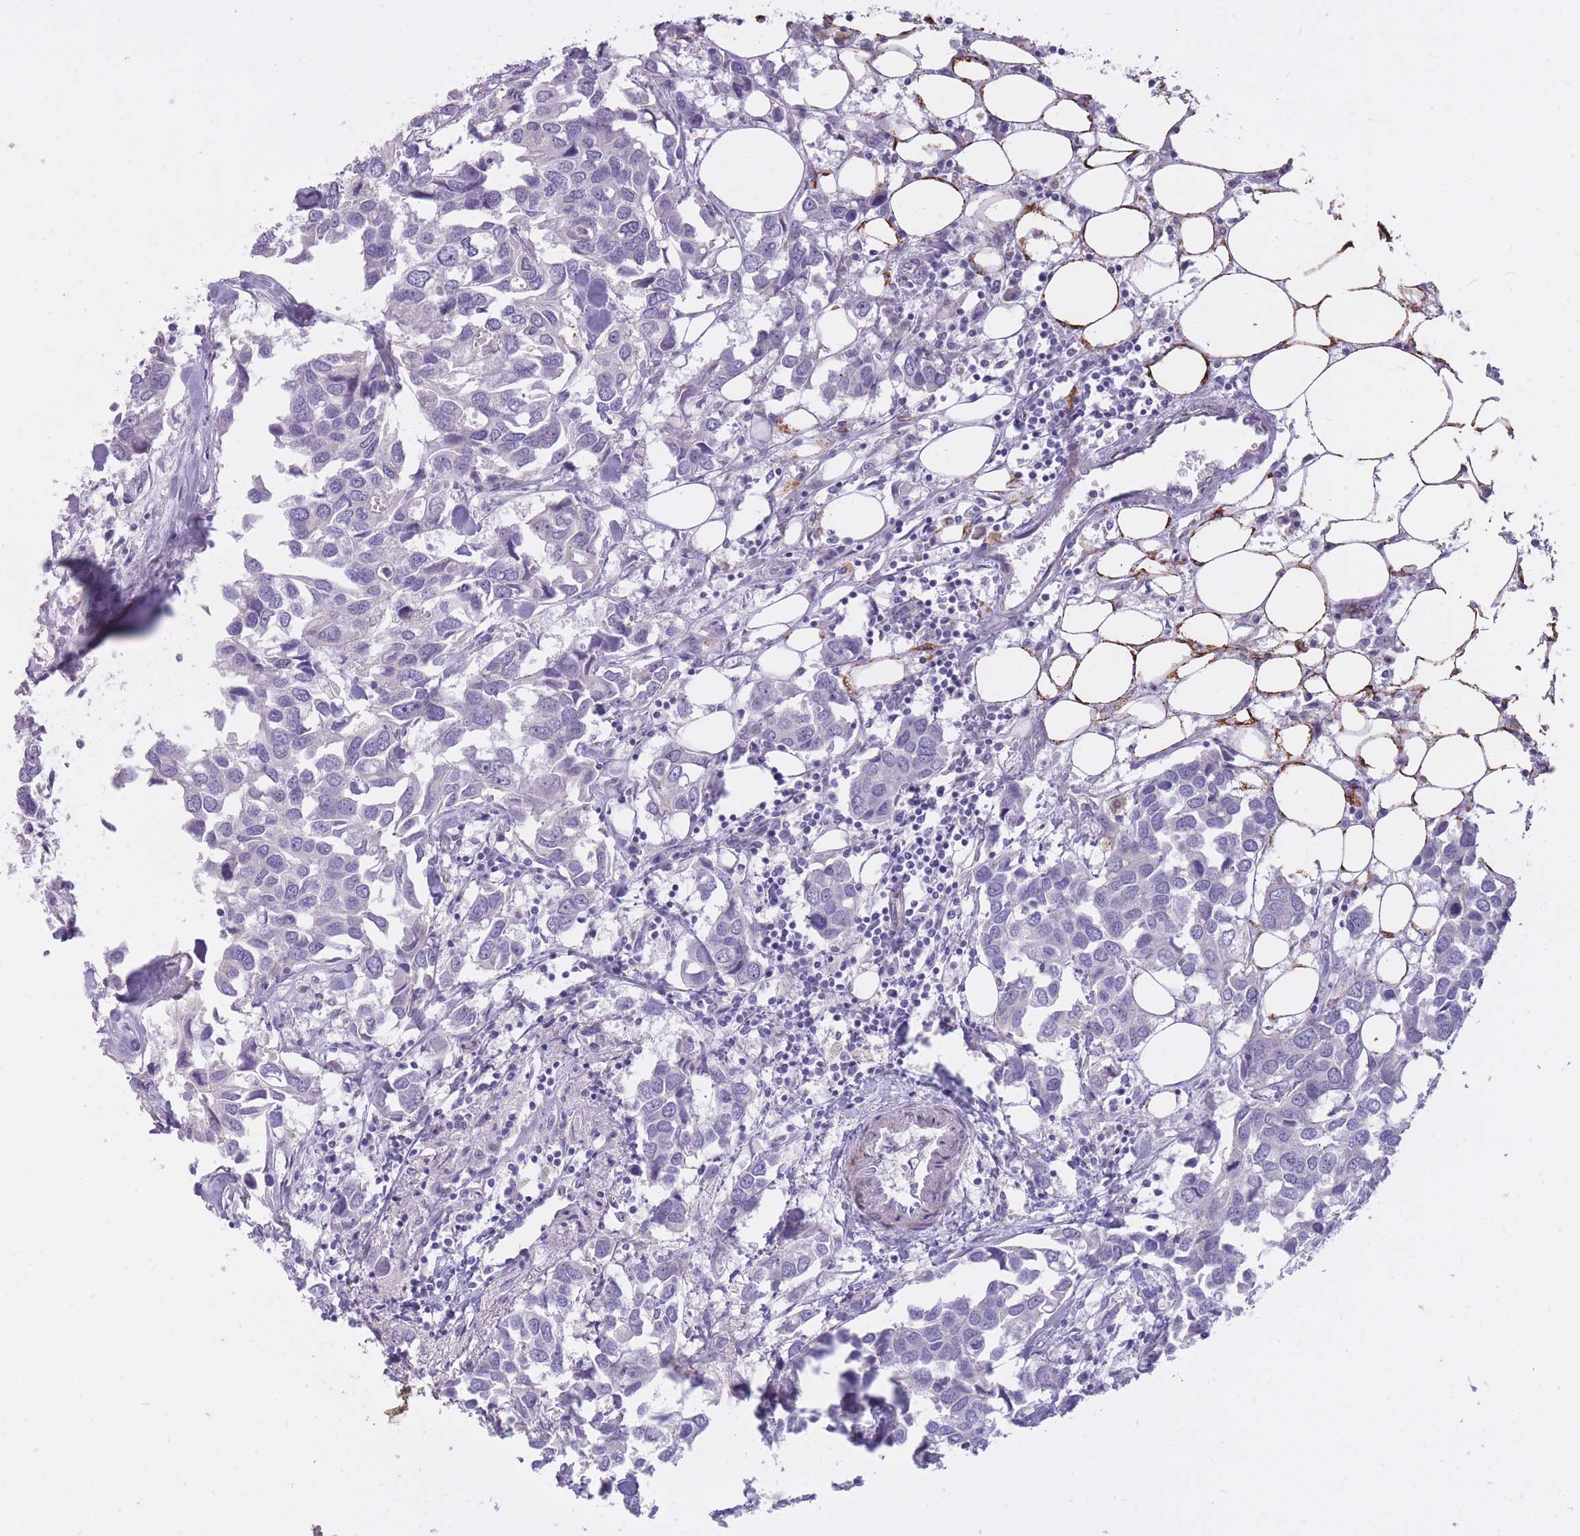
{"staining": {"intensity": "negative", "quantity": "none", "location": "none"}, "tissue": "breast cancer", "cell_type": "Tumor cells", "image_type": "cancer", "snomed": [{"axis": "morphology", "description": "Duct carcinoma"}, {"axis": "topography", "description": "Breast"}], "caption": "High power microscopy photomicrograph of an immunohistochemistry histopathology image of intraductal carcinoma (breast), revealing no significant staining in tumor cells.", "gene": "RNF170", "patient": {"sex": "female", "age": 83}}